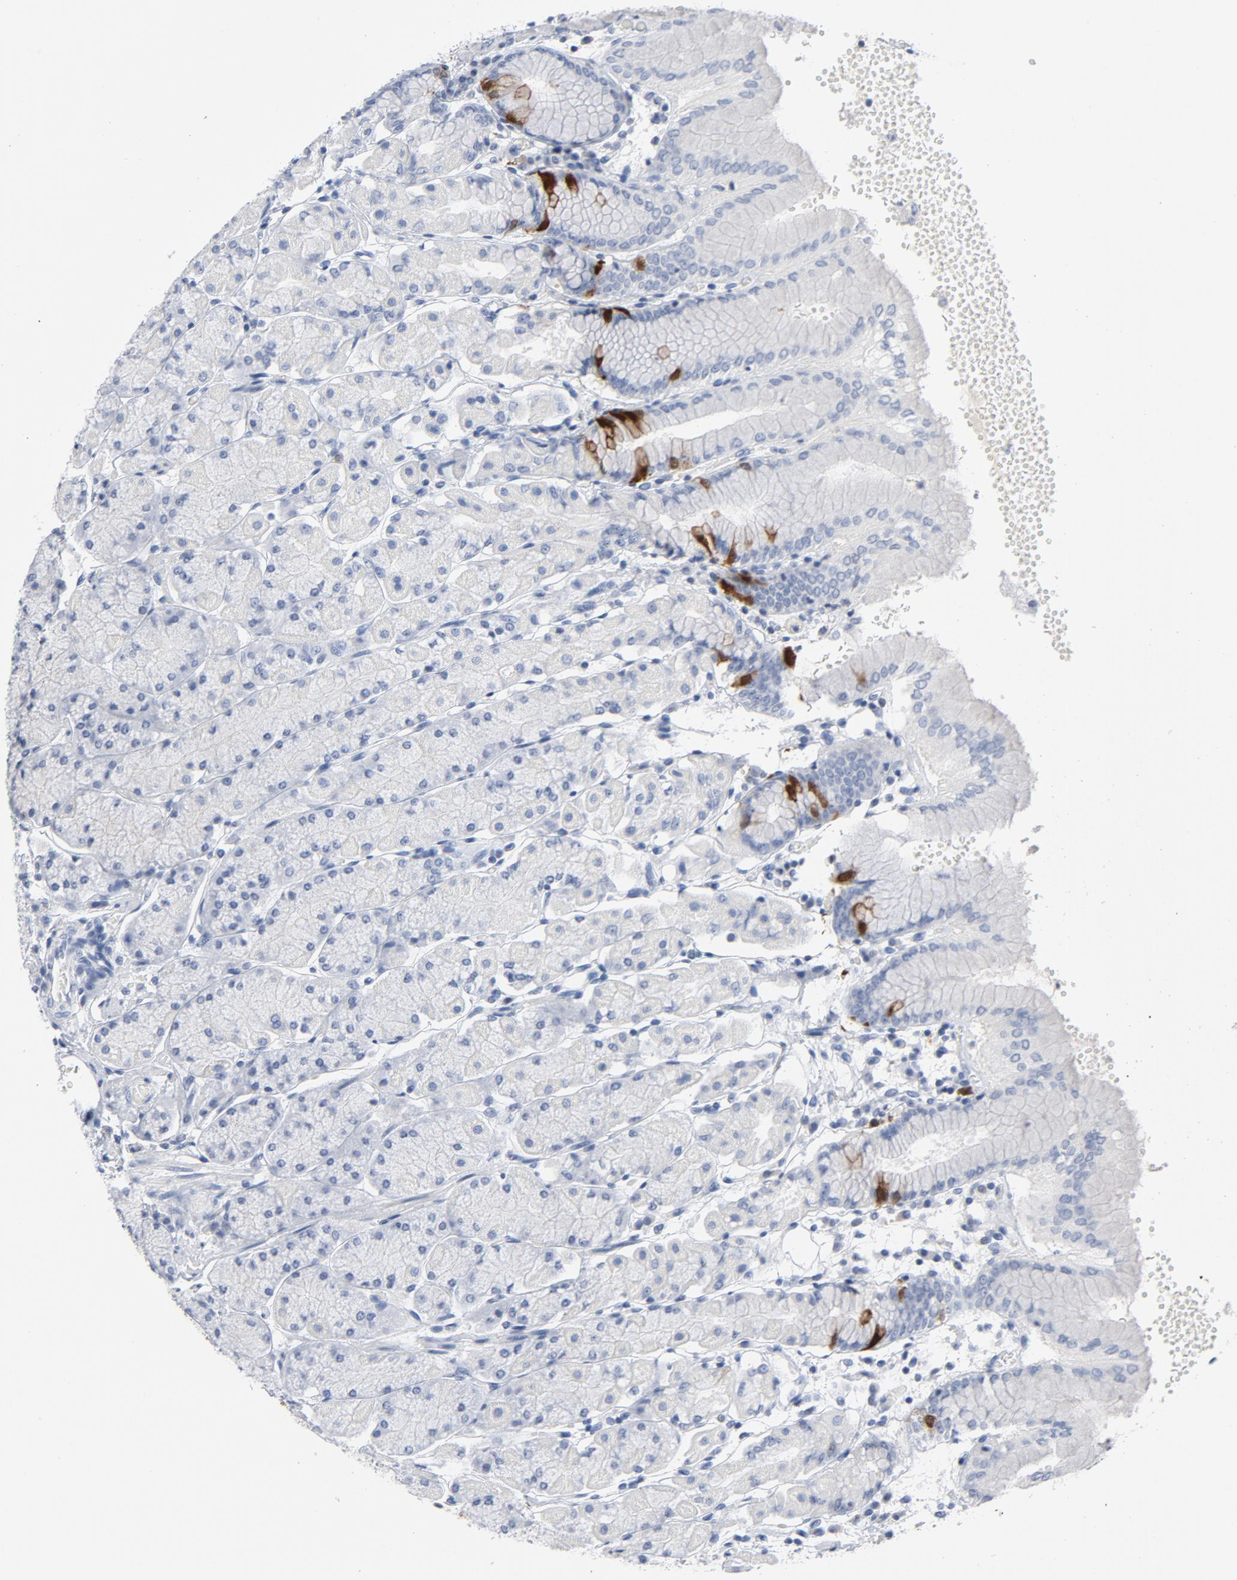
{"staining": {"intensity": "strong", "quantity": "<25%", "location": "nuclear"}, "tissue": "stomach", "cell_type": "Glandular cells", "image_type": "normal", "snomed": [{"axis": "morphology", "description": "Normal tissue, NOS"}, {"axis": "topography", "description": "Stomach, upper"}, {"axis": "topography", "description": "Stomach"}], "caption": "The image displays staining of normal stomach, revealing strong nuclear protein expression (brown color) within glandular cells.", "gene": "CDC20", "patient": {"sex": "male", "age": 76}}